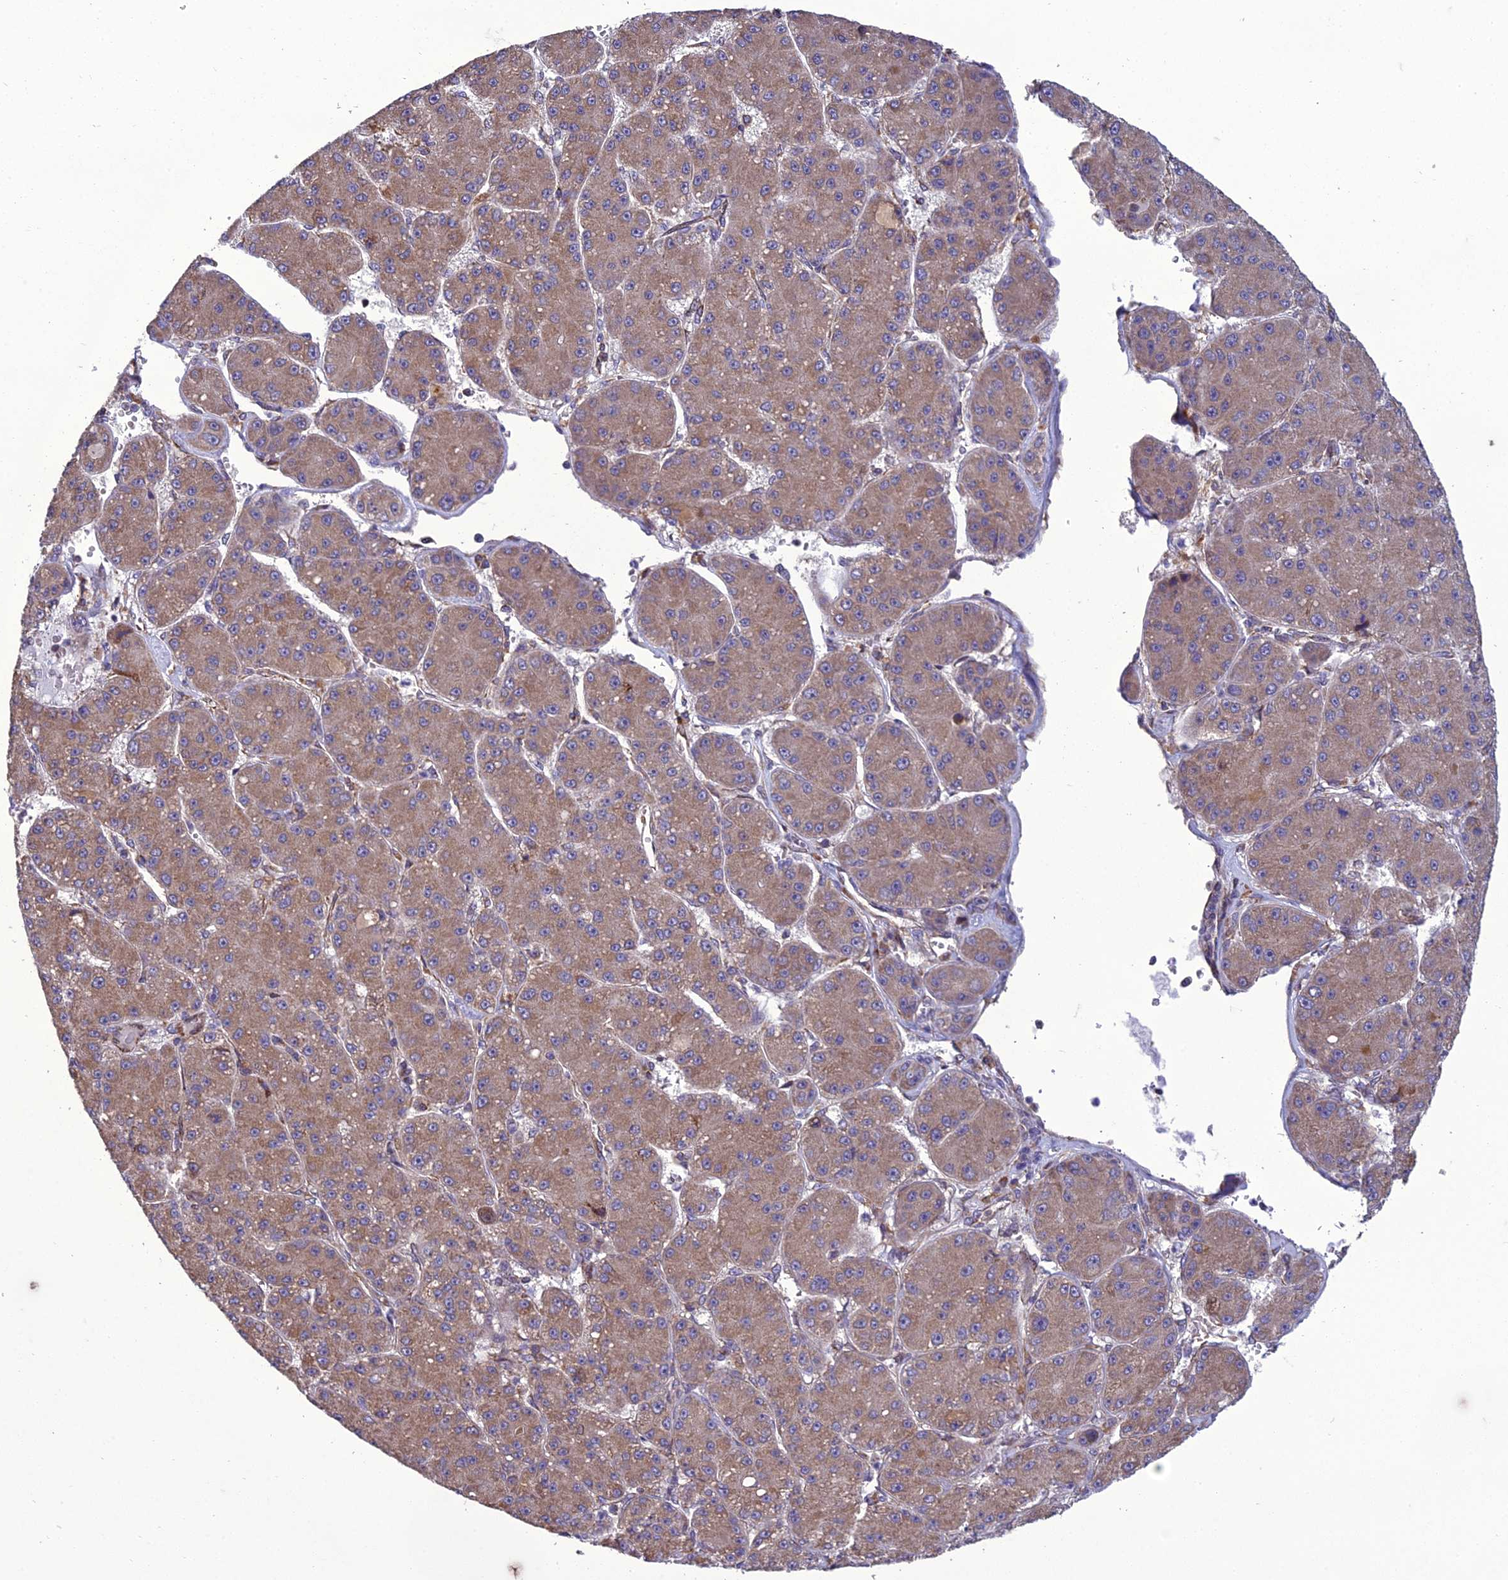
{"staining": {"intensity": "weak", "quantity": ">75%", "location": "cytoplasmic/membranous"}, "tissue": "liver cancer", "cell_type": "Tumor cells", "image_type": "cancer", "snomed": [{"axis": "morphology", "description": "Carcinoma, Hepatocellular, NOS"}, {"axis": "topography", "description": "Liver"}], "caption": "High-power microscopy captured an immunohistochemistry image of liver cancer (hepatocellular carcinoma), revealing weak cytoplasmic/membranous staining in about >75% of tumor cells.", "gene": "GIMAP1", "patient": {"sex": "male", "age": 67}}